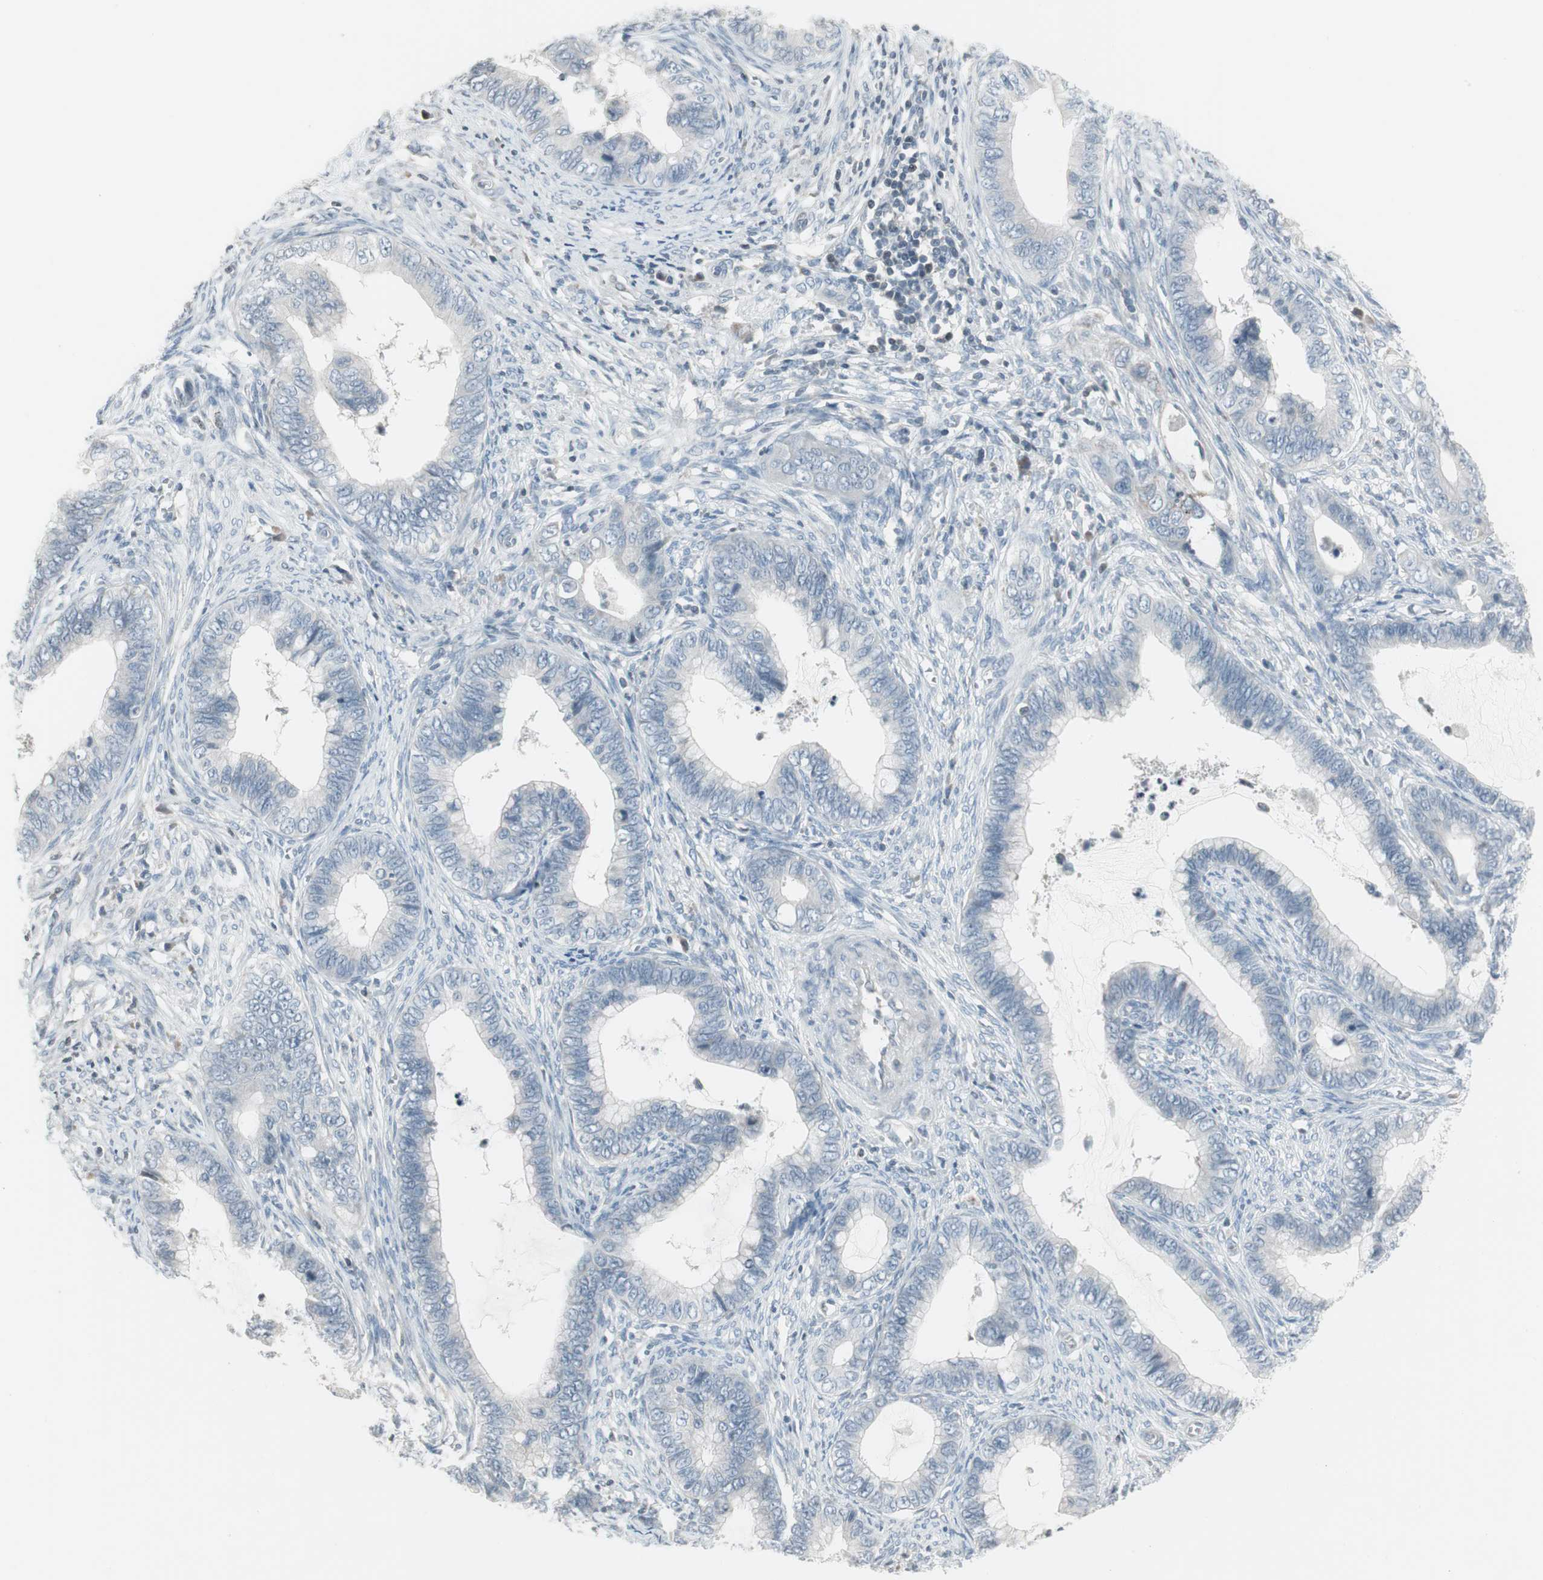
{"staining": {"intensity": "negative", "quantity": "none", "location": "none"}, "tissue": "cervical cancer", "cell_type": "Tumor cells", "image_type": "cancer", "snomed": [{"axis": "morphology", "description": "Adenocarcinoma, NOS"}, {"axis": "topography", "description": "Cervix"}], "caption": "Immunohistochemistry micrograph of cervical cancer (adenocarcinoma) stained for a protein (brown), which shows no staining in tumor cells.", "gene": "ARG2", "patient": {"sex": "female", "age": 44}}